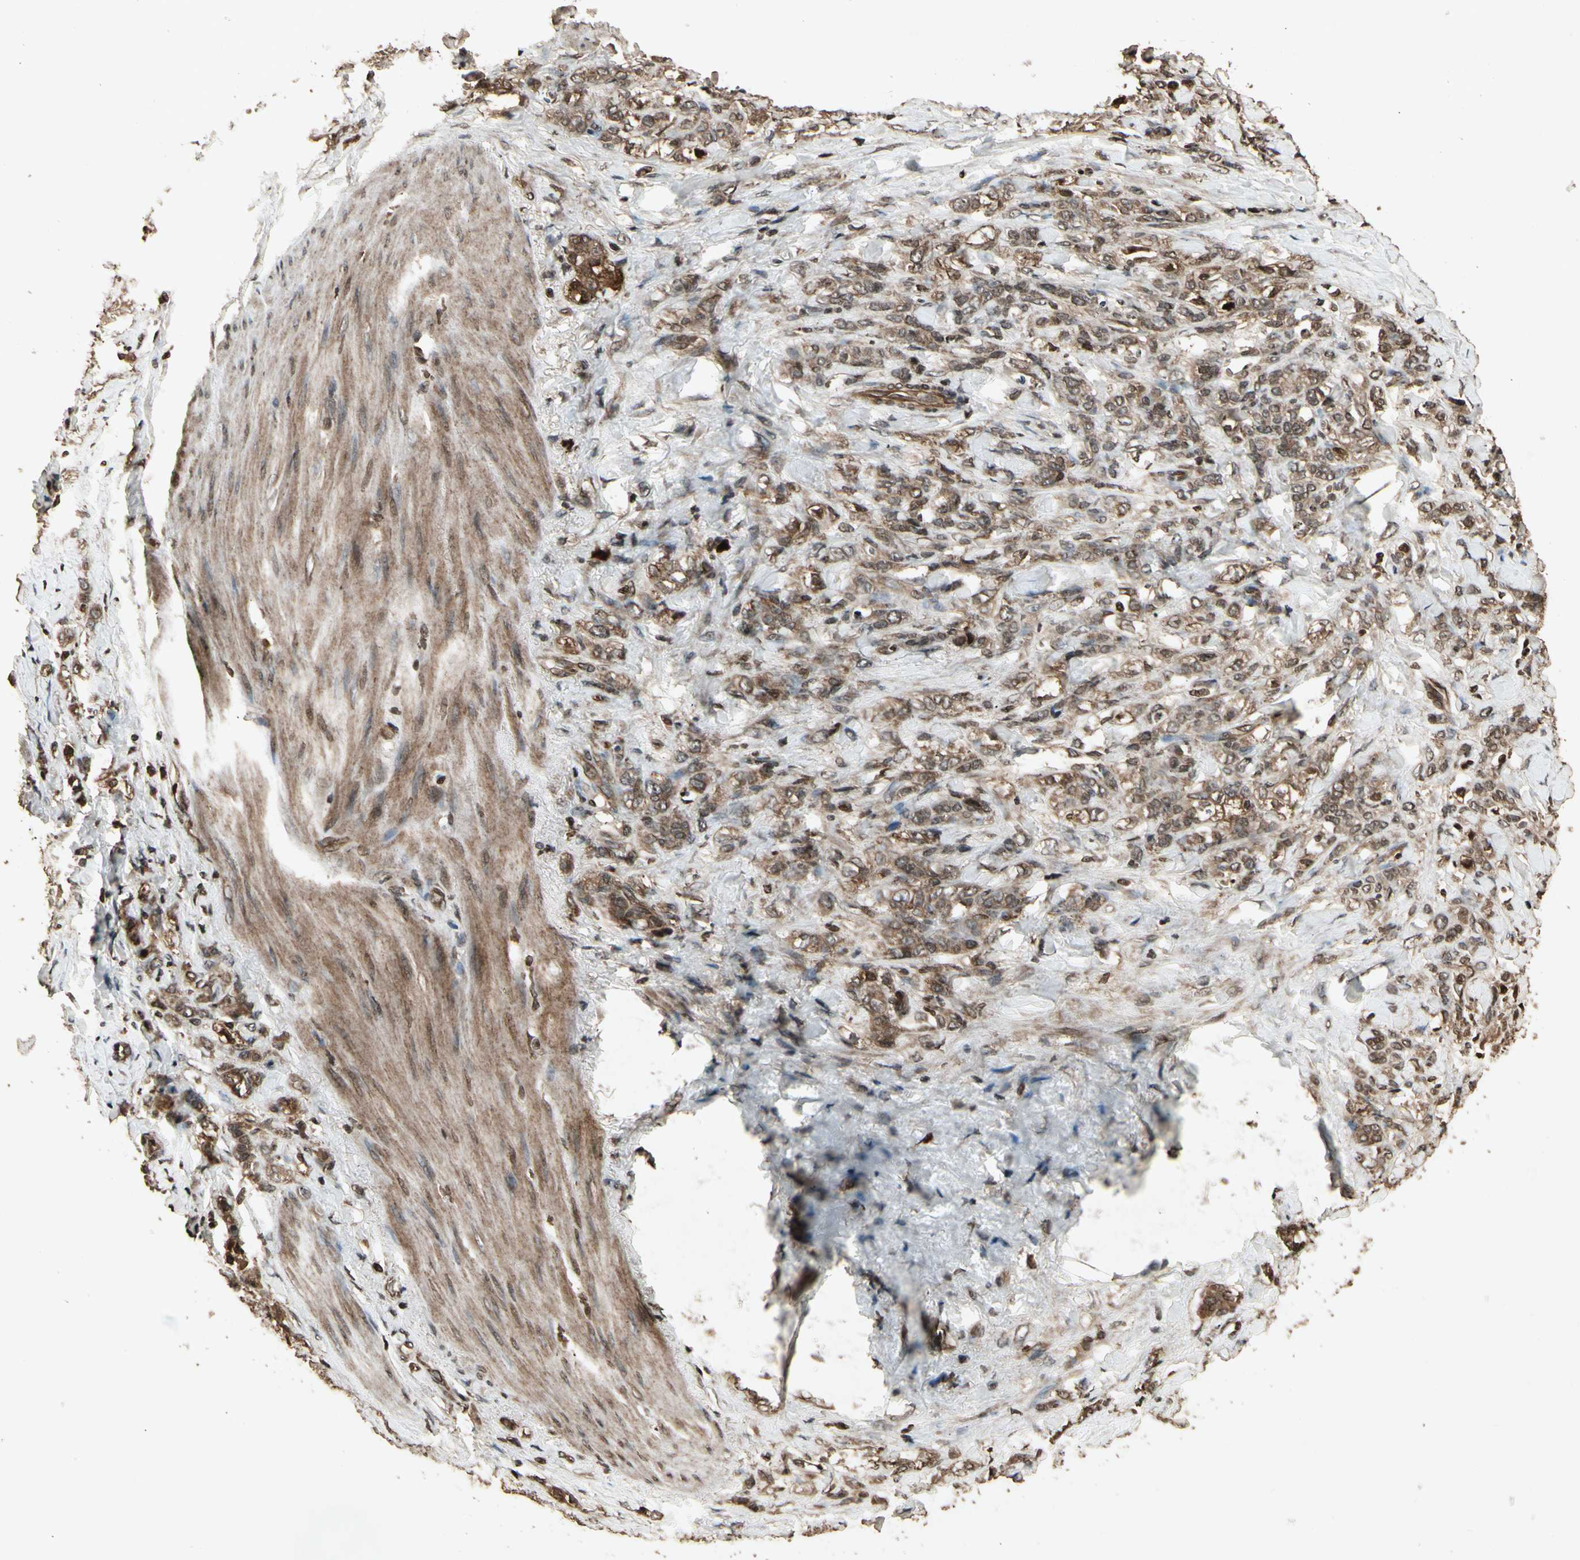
{"staining": {"intensity": "moderate", "quantity": ">75%", "location": "cytoplasmic/membranous"}, "tissue": "stomach cancer", "cell_type": "Tumor cells", "image_type": "cancer", "snomed": [{"axis": "morphology", "description": "Adenocarcinoma, NOS"}, {"axis": "topography", "description": "Stomach"}], "caption": "This photomicrograph demonstrates immunohistochemistry (IHC) staining of human adenocarcinoma (stomach), with medium moderate cytoplasmic/membranous expression in approximately >75% of tumor cells.", "gene": "GLRX", "patient": {"sex": "male", "age": 82}}